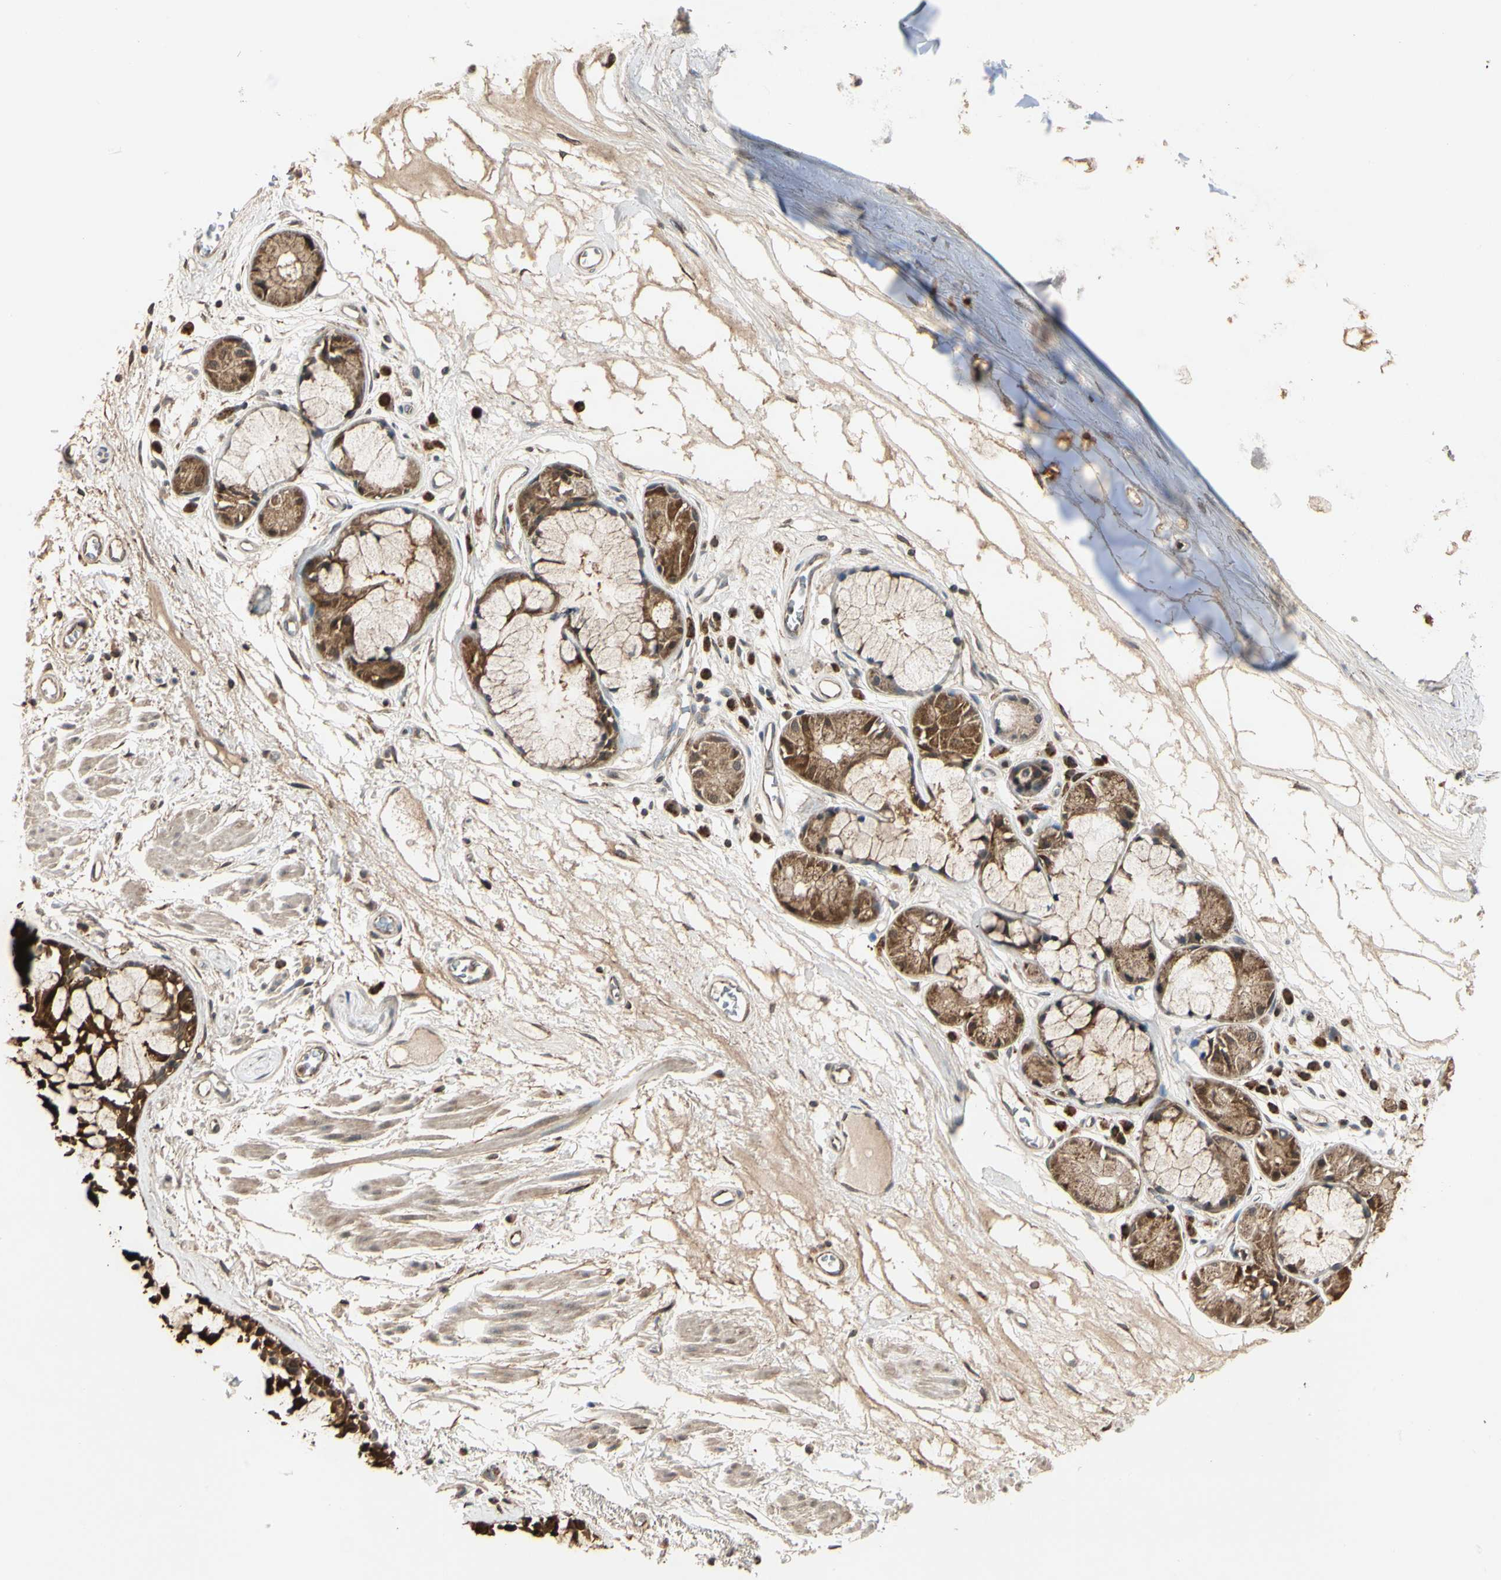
{"staining": {"intensity": "strong", "quantity": ">75%", "location": "cytoplasmic/membranous,nuclear"}, "tissue": "bronchus", "cell_type": "Respiratory epithelial cells", "image_type": "normal", "snomed": [{"axis": "morphology", "description": "Normal tissue, NOS"}, {"axis": "topography", "description": "Bronchus"}], "caption": "High-power microscopy captured an immunohistochemistry (IHC) histopathology image of unremarkable bronchus, revealing strong cytoplasmic/membranous,nuclear expression in approximately >75% of respiratory epithelial cells.", "gene": "PRDX5", "patient": {"sex": "male", "age": 66}}